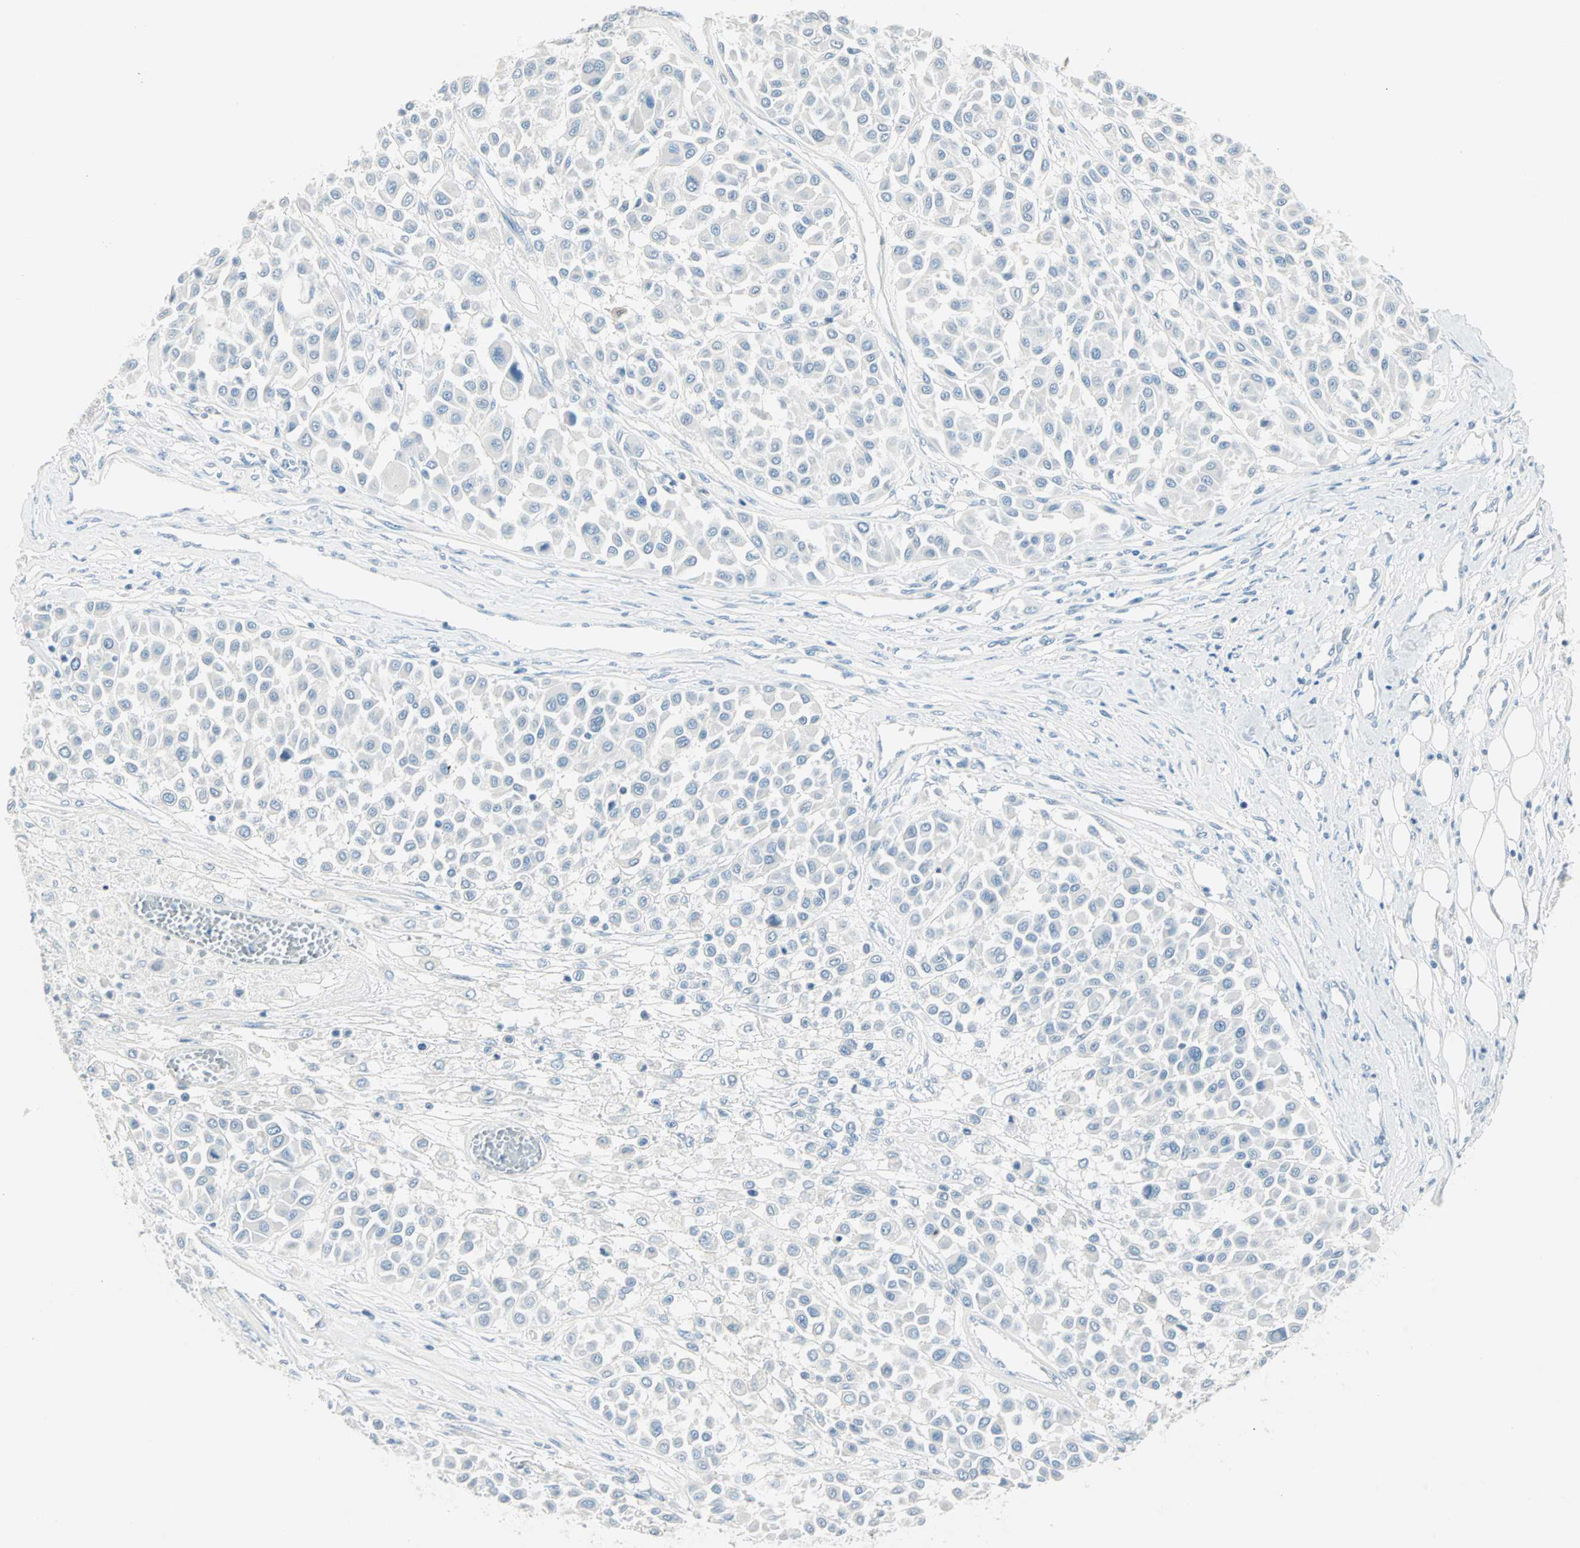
{"staining": {"intensity": "negative", "quantity": "none", "location": "none"}, "tissue": "melanoma", "cell_type": "Tumor cells", "image_type": "cancer", "snomed": [{"axis": "morphology", "description": "Malignant melanoma, Metastatic site"}, {"axis": "topography", "description": "Soft tissue"}], "caption": "DAB immunohistochemical staining of melanoma demonstrates no significant expression in tumor cells.", "gene": "SULT1C2", "patient": {"sex": "male", "age": 41}}